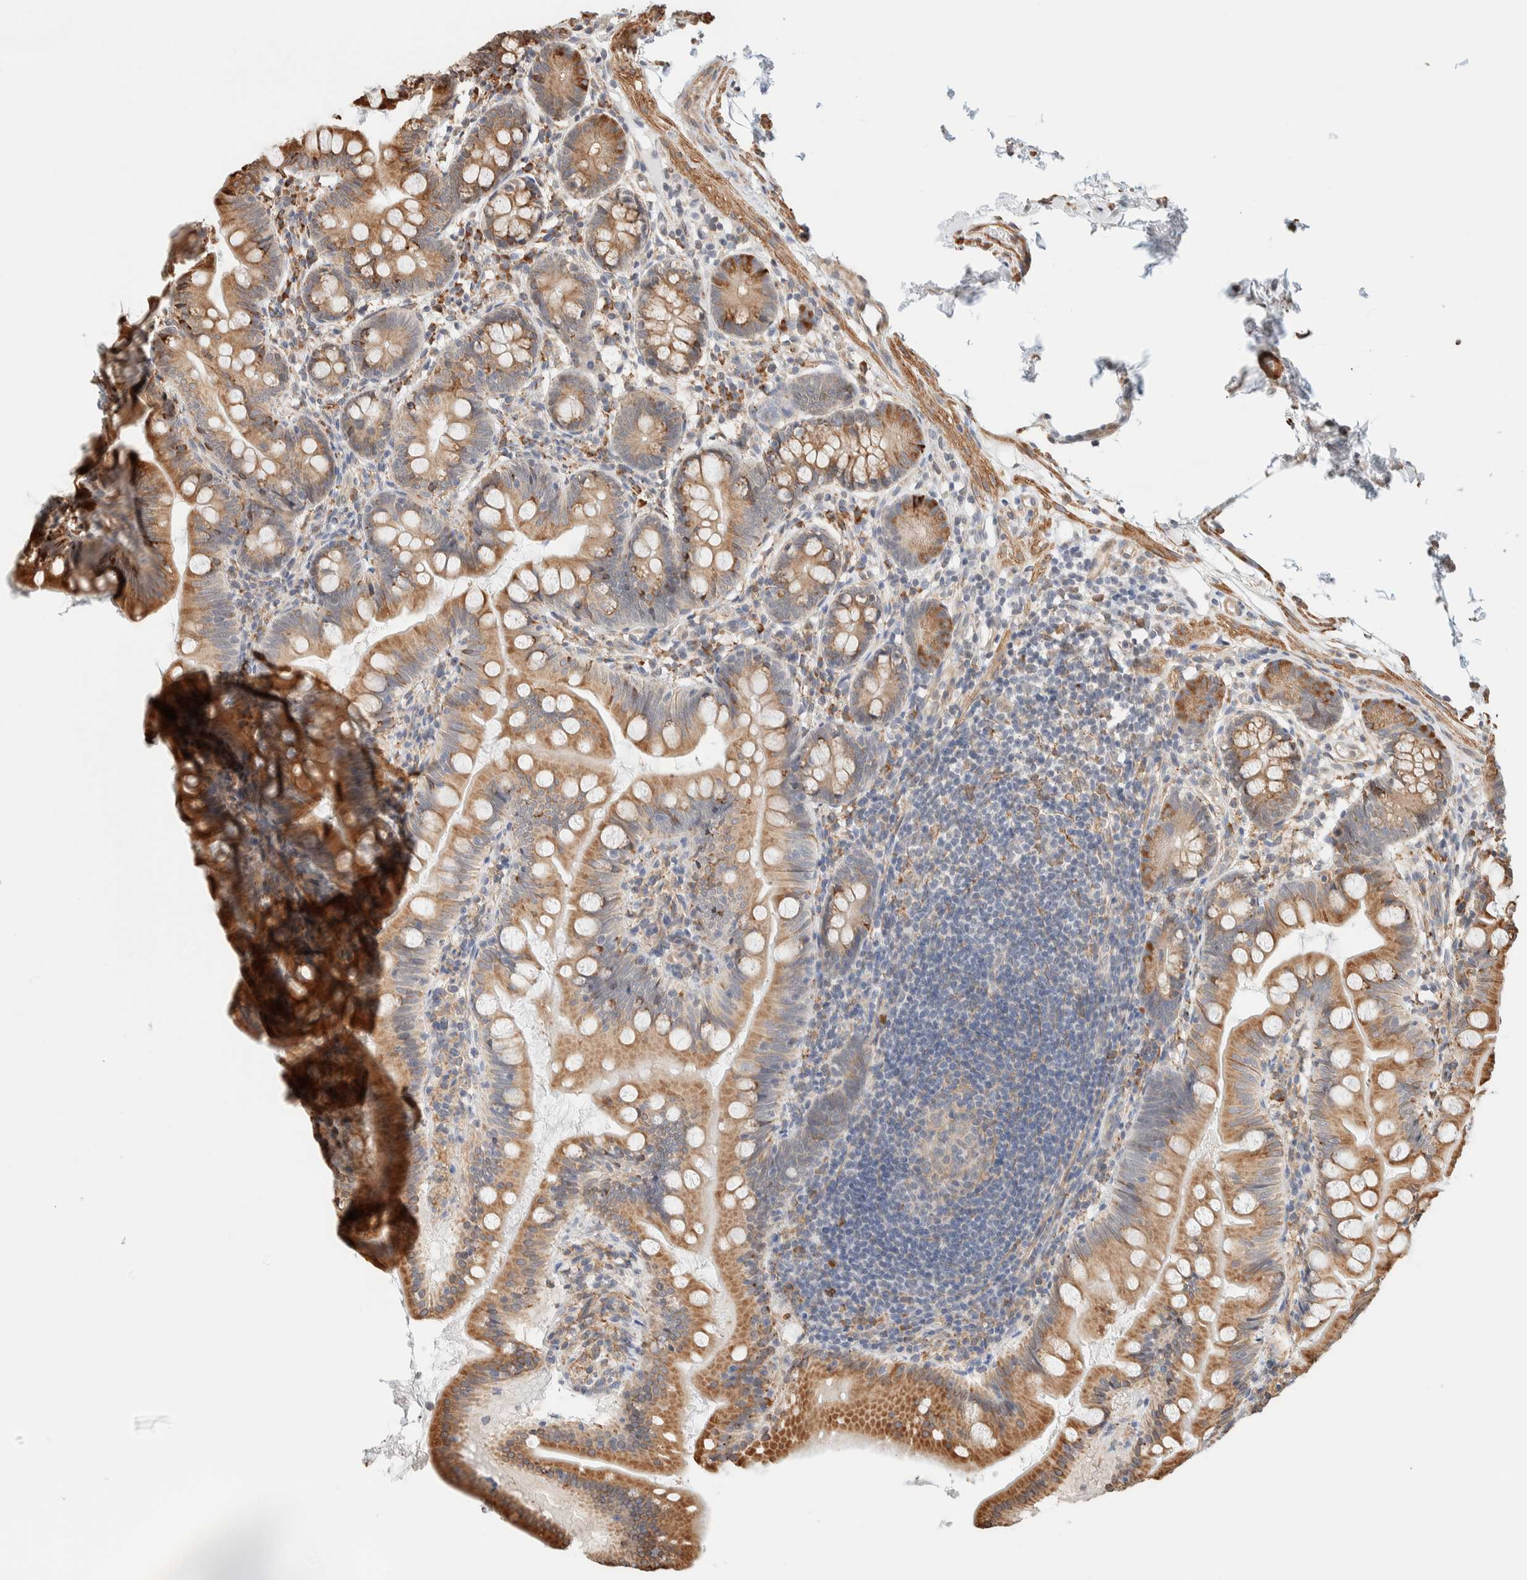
{"staining": {"intensity": "moderate", "quantity": ">75%", "location": "cytoplasmic/membranous"}, "tissue": "small intestine", "cell_type": "Glandular cells", "image_type": "normal", "snomed": [{"axis": "morphology", "description": "Normal tissue, NOS"}, {"axis": "topography", "description": "Small intestine"}], "caption": "Immunohistochemical staining of benign small intestine reveals medium levels of moderate cytoplasmic/membranous staining in about >75% of glandular cells. (DAB (3,3'-diaminobenzidine) = brown stain, brightfield microscopy at high magnification).", "gene": "INTS1", "patient": {"sex": "male", "age": 7}}